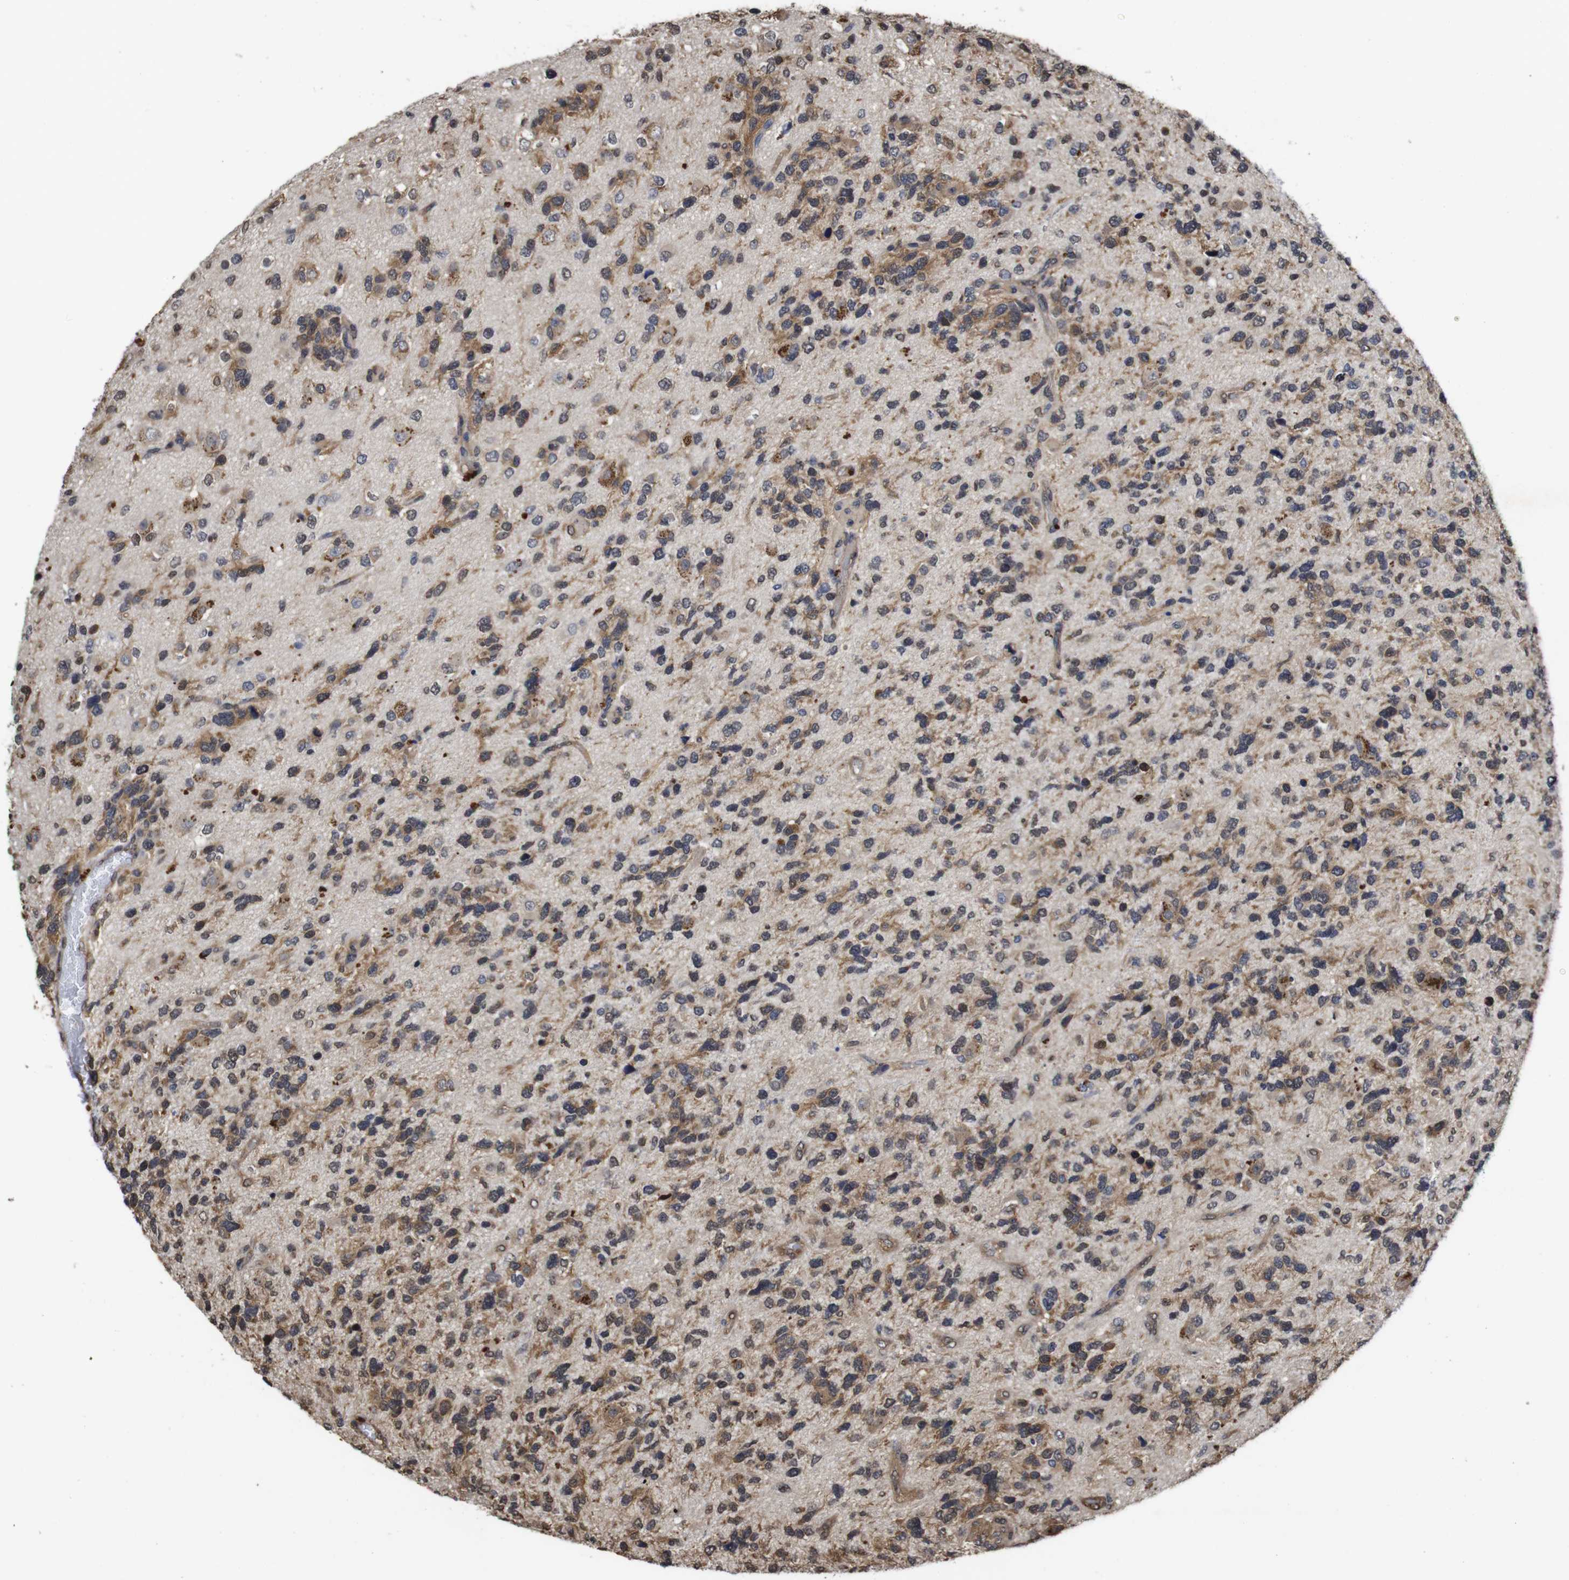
{"staining": {"intensity": "moderate", "quantity": ">75%", "location": "cytoplasmic/membranous,nuclear"}, "tissue": "glioma", "cell_type": "Tumor cells", "image_type": "cancer", "snomed": [{"axis": "morphology", "description": "Glioma, malignant, High grade"}, {"axis": "topography", "description": "Brain"}], "caption": "Malignant glioma (high-grade) was stained to show a protein in brown. There is medium levels of moderate cytoplasmic/membranous and nuclear expression in about >75% of tumor cells.", "gene": "SUMO3", "patient": {"sex": "female", "age": 58}}